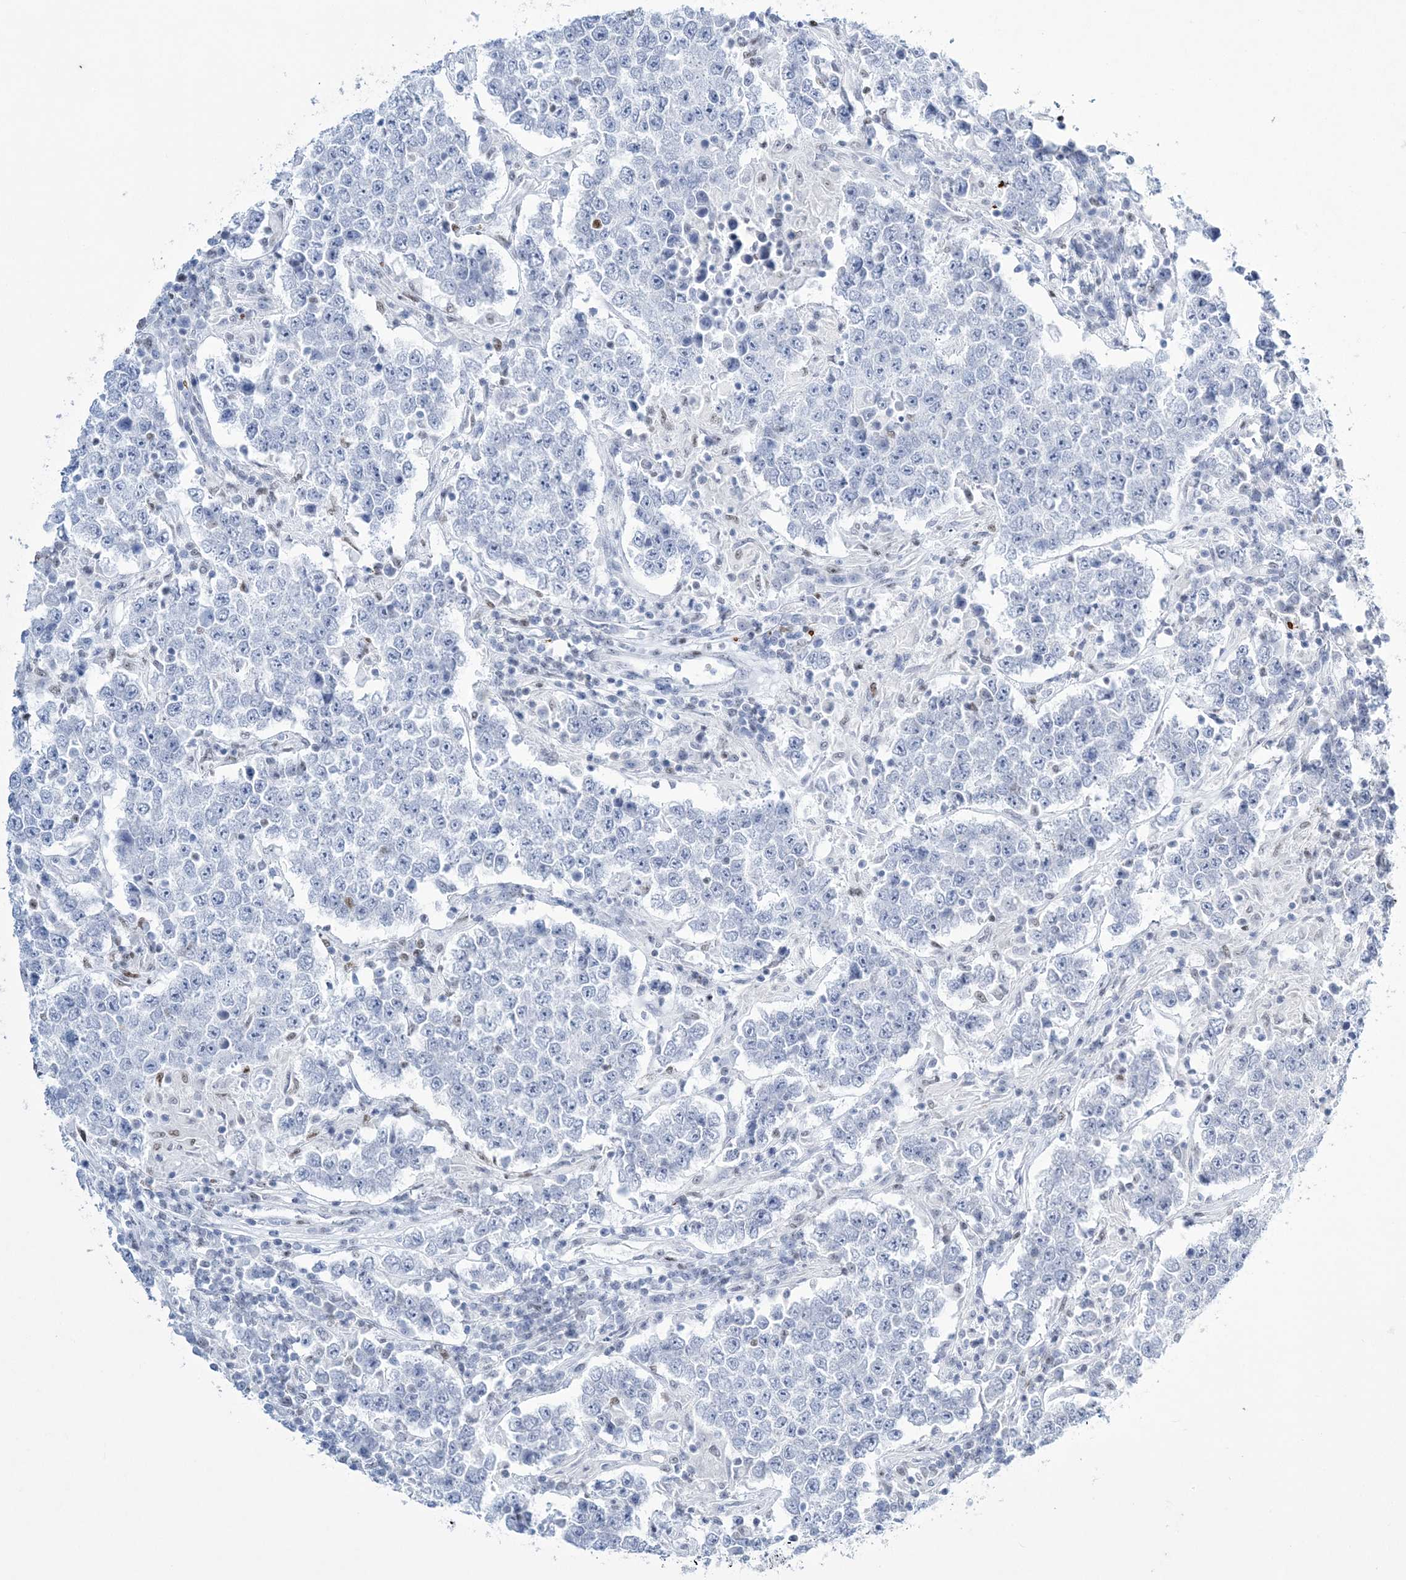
{"staining": {"intensity": "negative", "quantity": "none", "location": "none"}, "tissue": "testis cancer", "cell_type": "Tumor cells", "image_type": "cancer", "snomed": [{"axis": "morphology", "description": "Normal tissue, NOS"}, {"axis": "morphology", "description": "Urothelial carcinoma, High grade"}, {"axis": "morphology", "description": "Seminoma, NOS"}, {"axis": "morphology", "description": "Carcinoma, Embryonal, NOS"}, {"axis": "topography", "description": "Urinary bladder"}, {"axis": "topography", "description": "Testis"}], "caption": "Tumor cells are negative for brown protein staining in testis cancer.", "gene": "ZBTB7A", "patient": {"sex": "male", "age": 41}}